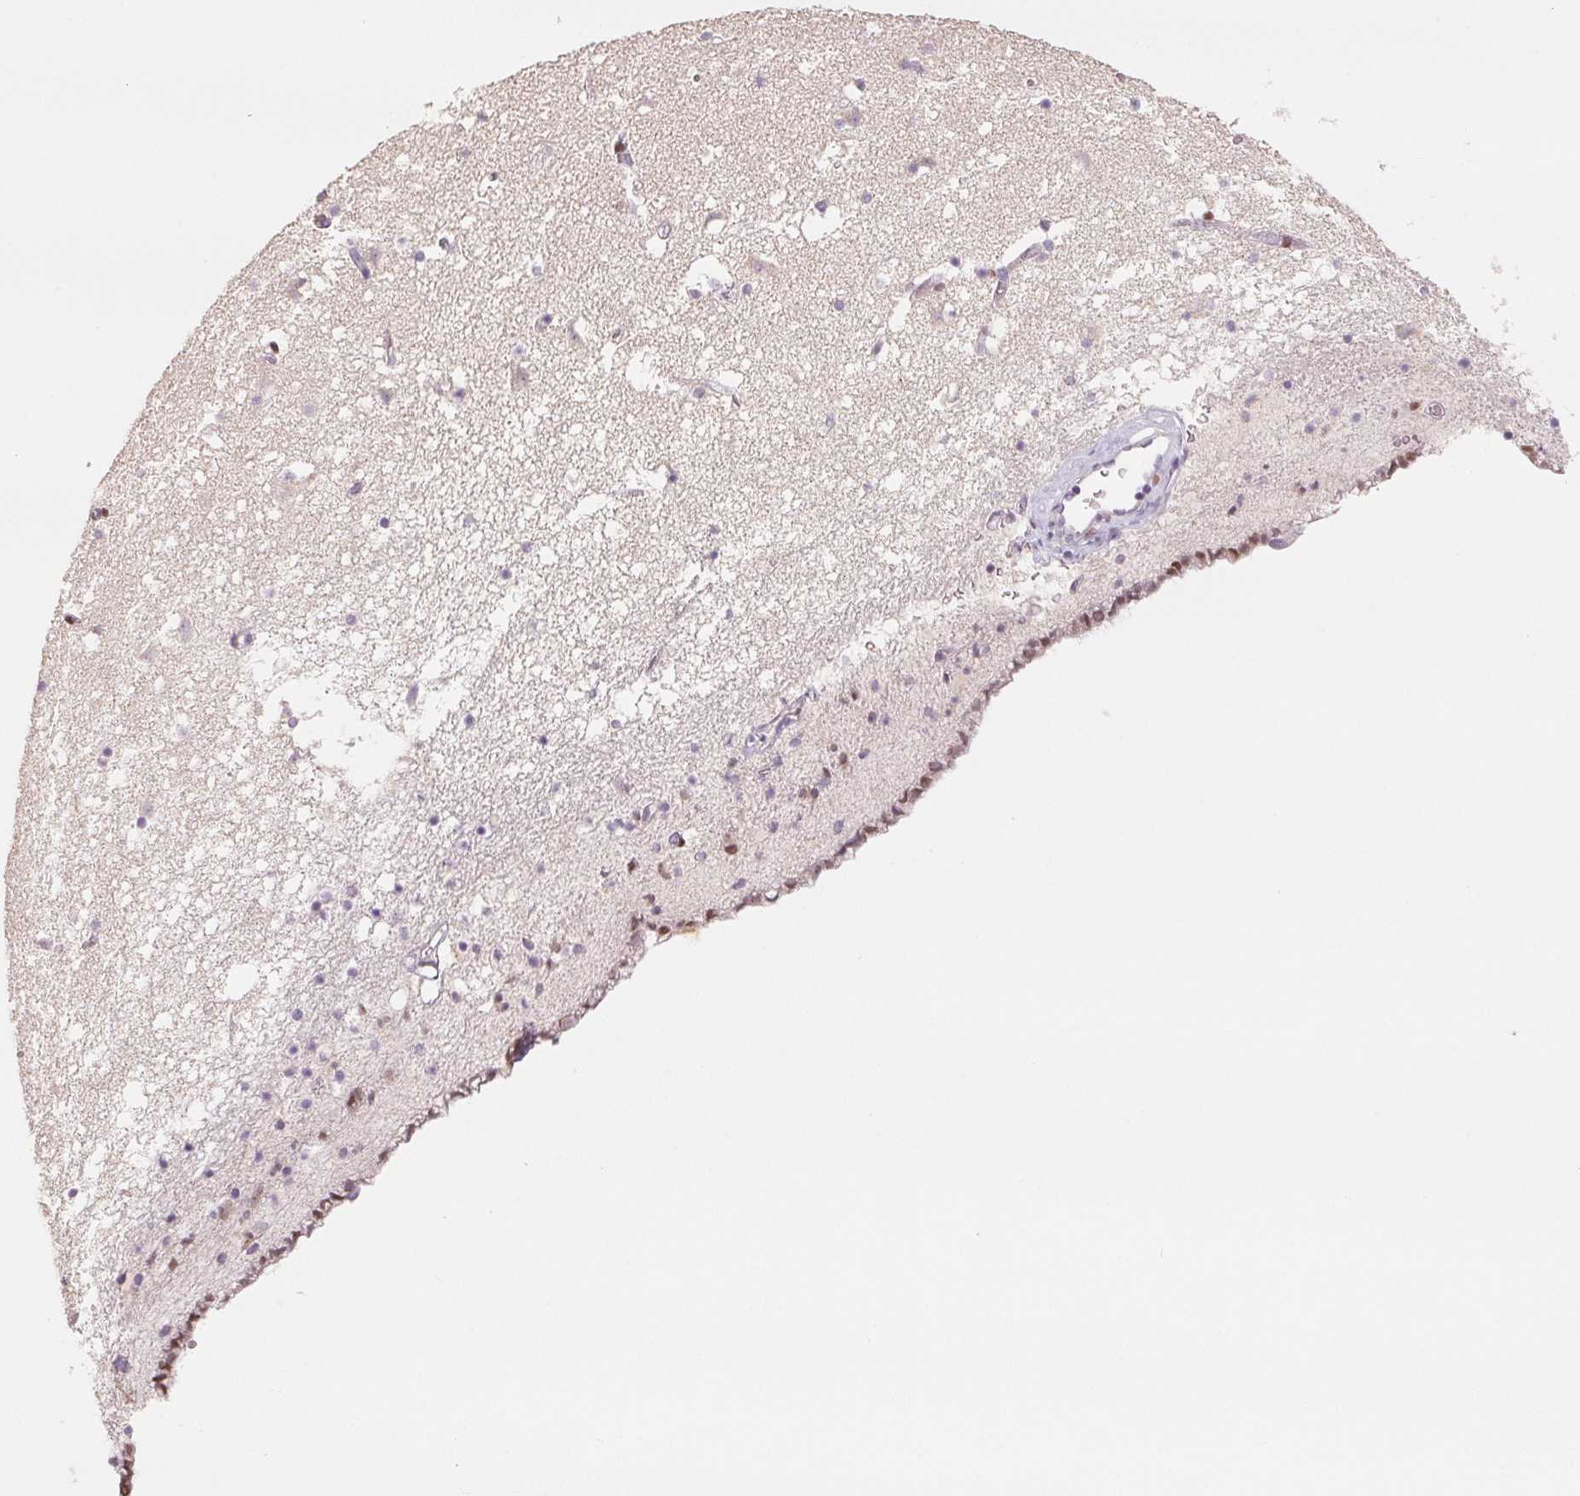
{"staining": {"intensity": "moderate", "quantity": "<25%", "location": "nuclear"}, "tissue": "caudate", "cell_type": "Glial cells", "image_type": "normal", "snomed": [{"axis": "morphology", "description": "Normal tissue, NOS"}, {"axis": "topography", "description": "Lateral ventricle wall"}], "caption": "The image demonstrates staining of normal caudate, revealing moderate nuclear protein expression (brown color) within glial cells. Nuclei are stained in blue.", "gene": "SMARCD3", "patient": {"sex": "female", "age": 42}}